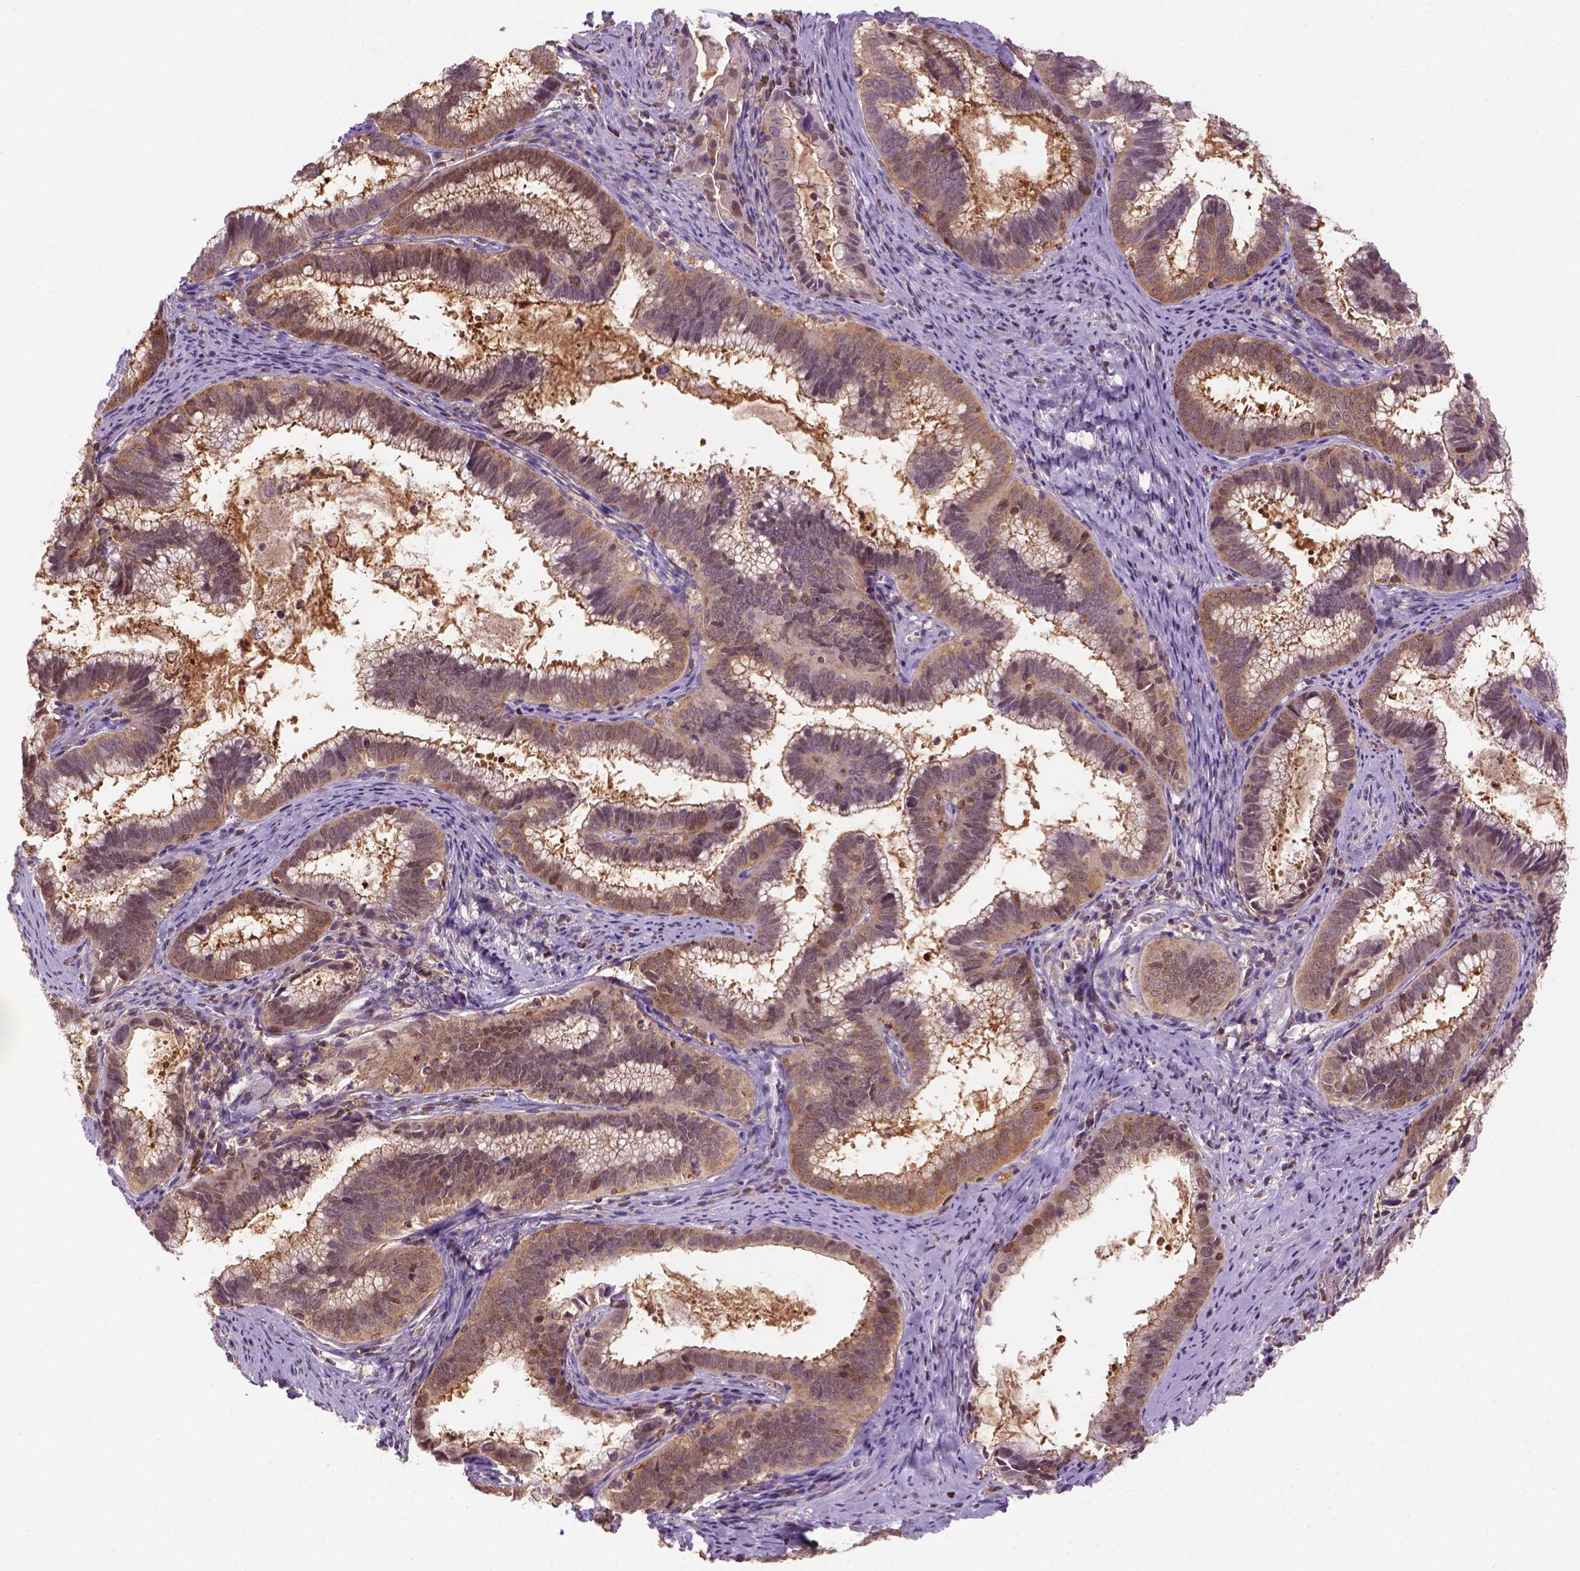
{"staining": {"intensity": "moderate", "quantity": ">75%", "location": "cytoplasmic/membranous"}, "tissue": "cervical cancer", "cell_type": "Tumor cells", "image_type": "cancer", "snomed": [{"axis": "morphology", "description": "Adenocarcinoma, NOS"}, {"axis": "topography", "description": "Cervix"}], "caption": "Adenocarcinoma (cervical) was stained to show a protein in brown. There is medium levels of moderate cytoplasmic/membranous positivity in approximately >75% of tumor cells.", "gene": "GOT1", "patient": {"sex": "female", "age": 61}}